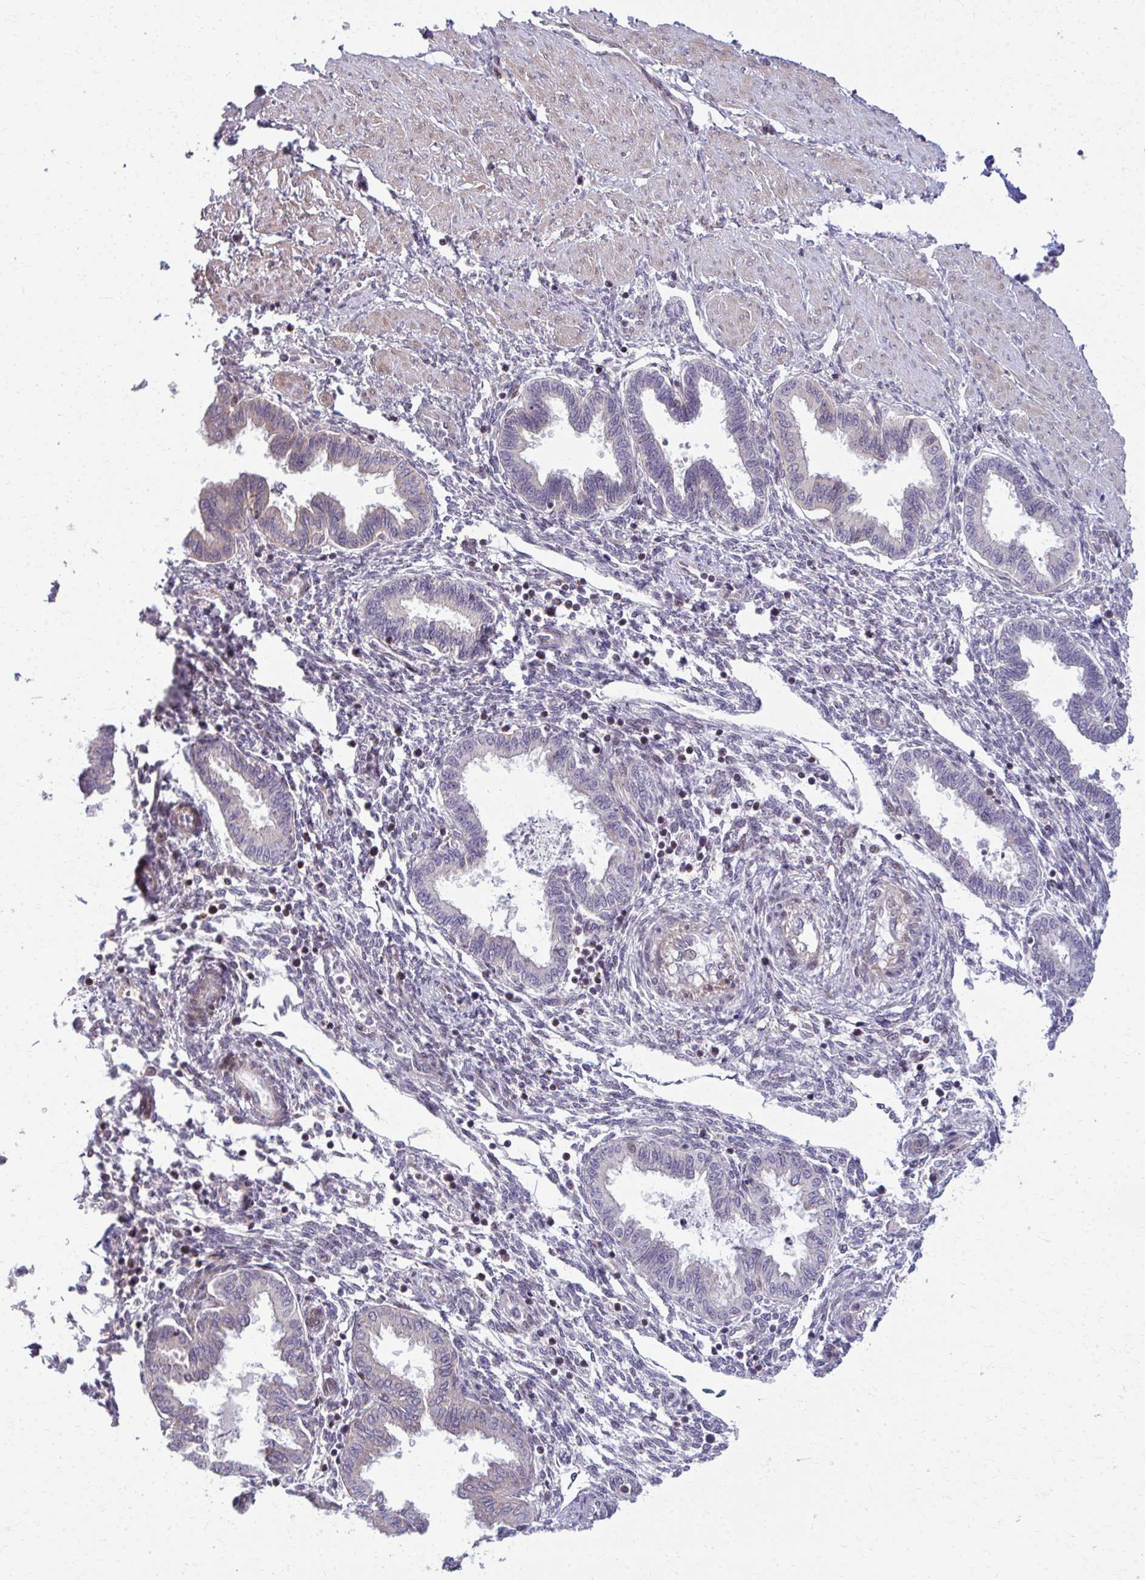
{"staining": {"intensity": "negative", "quantity": "none", "location": "none"}, "tissue": "endometrium", "cell_type": "Cells in endometrial stroma", "image_type": "normal", "snomed": [{"axis": "morphology", "description": "Normal tissue, NOS"}, {"axis": "topography", "description": "Endometrium"}], "caption": "Immunohistochemistry (IHC) image of benign endometrium stained for a protein (brown), which shows no staining in cells in endometrial stroma.", "gene": "MAF1", "patient": {"sex": "female", "age": 33}}